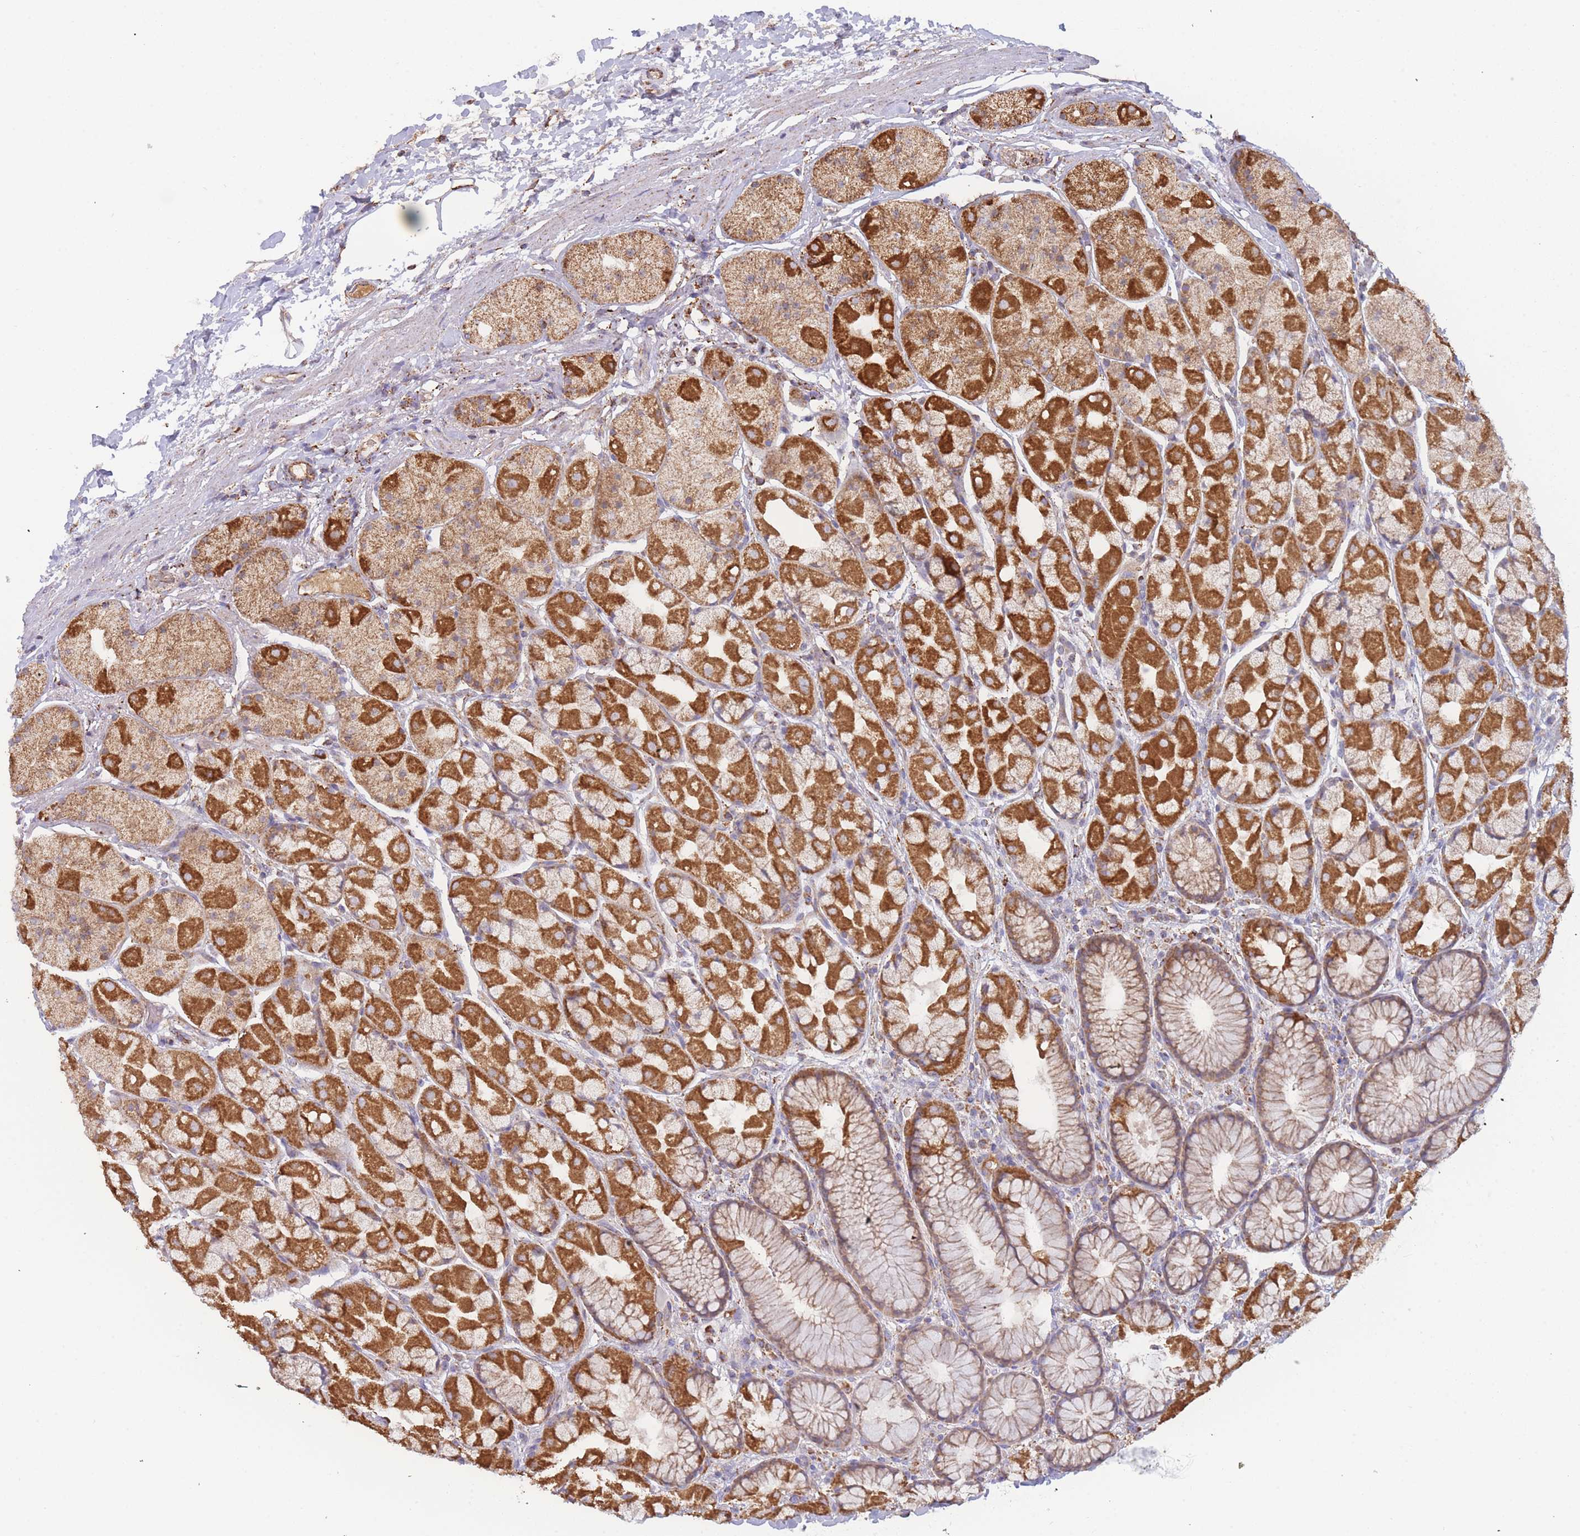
{"staining": {"intensity": "strong", "quantity": "25%-75%", "location": "cytoplasmic/membranous"}, "tissue": "stomach", "cell_type": "Glandular cells", "image_type": "normal", "snomed": [{"axis": "morphology", "description": "Normal tissue, NOS"}, {"axis": "topography", "description": "Stomach"}], "caption": "Immunohistochemistry (IHC) staining of normal stomach, which reveals high levels of strong cytoplasmic/membranous expression in approximately 25%-75% of glandular cells indicating strong cytoplasmic/membranous protein expression. The staining was performed using DAB (brown) for protein detection and nuclei were counterstained in hematoxylin (blue).", "gene": "MRPL17", "patient": {"sex": "male", "age": 57}}